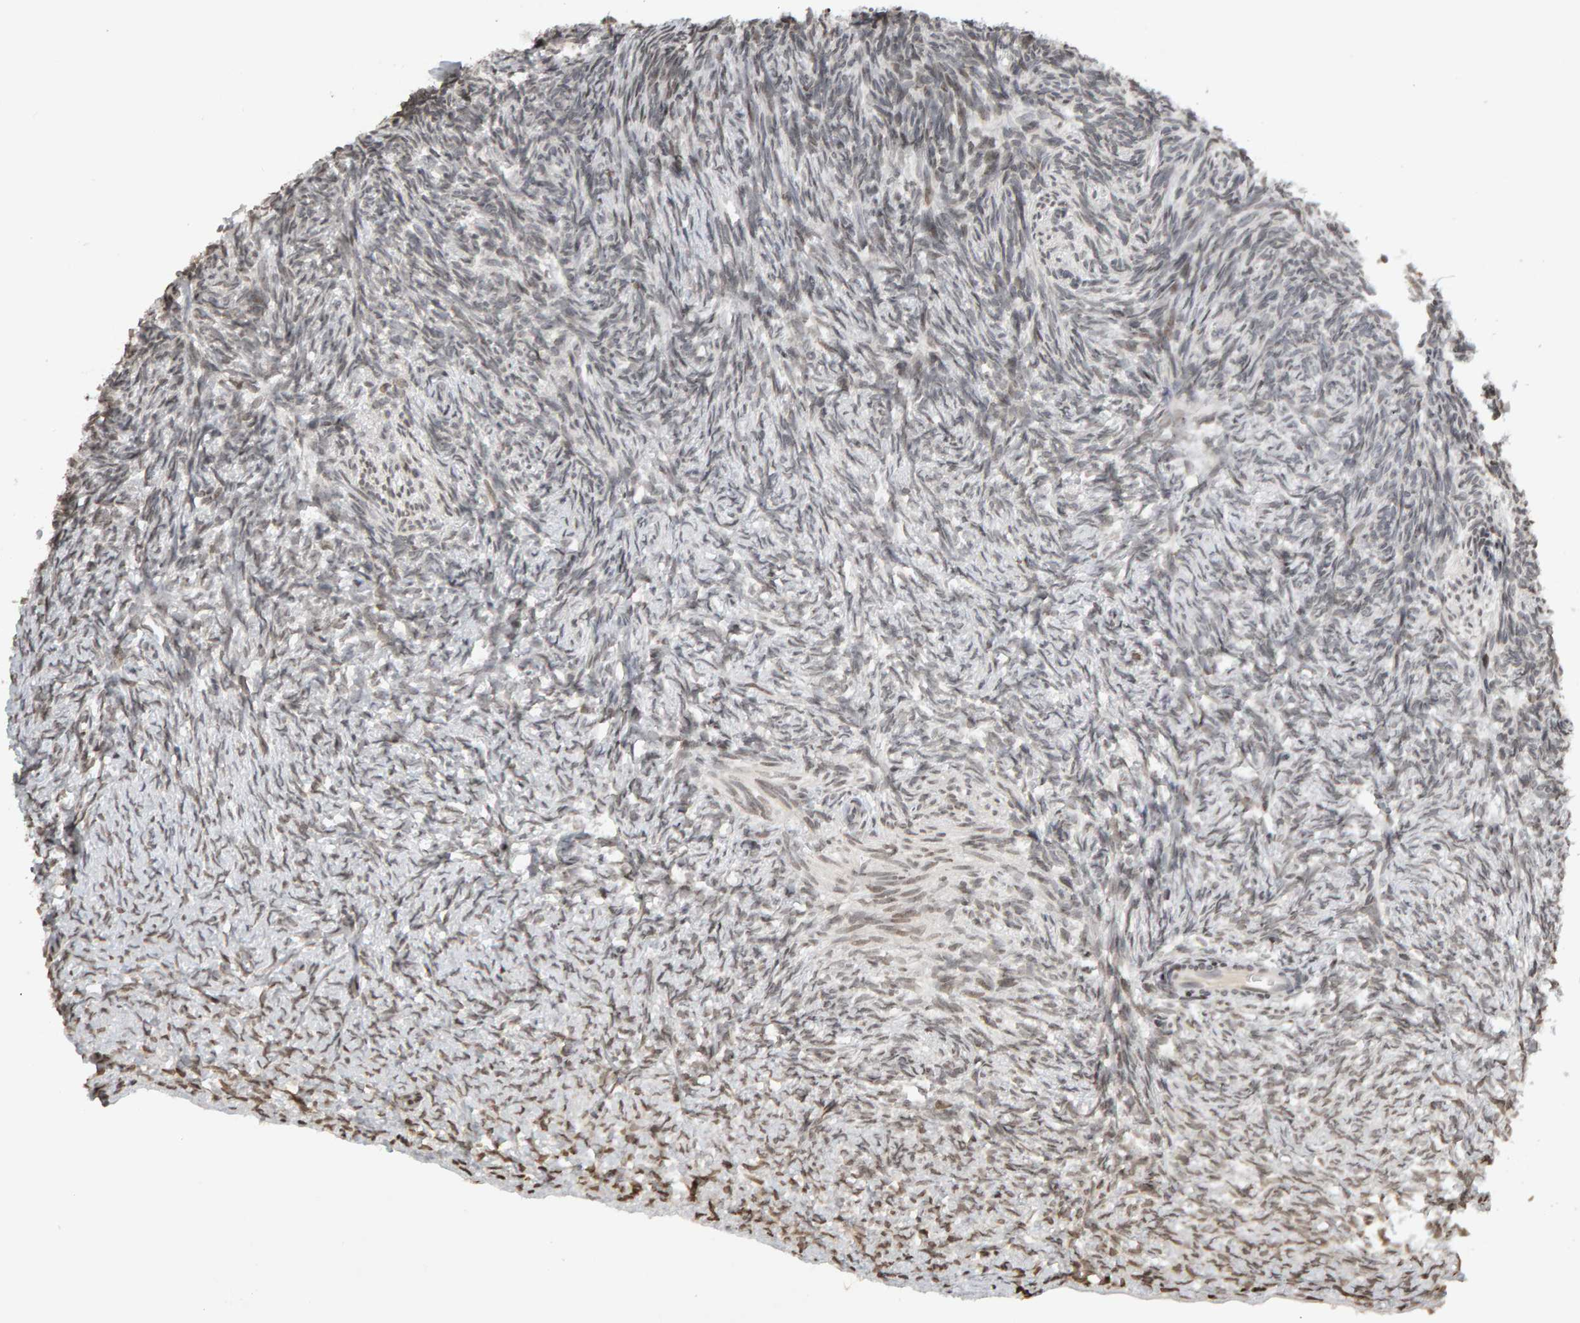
{"staining": {"intensity": "weak", "quantity": "25%-75%", "location": "nuclear"}, "tissue": "ovary", "cell_type": "Ovarian stroma cells", "image_type": "normal", "snomed": [{"axis": "morphology", "description": "Normal tissue, NOS"}, {"axis": "topography", "description": "Ovary"}], "caption": "Ovary stained with DAB immunohistochemistry reveals low levels of weak nuclear staining in approximately 25%-75% of ovarian stroma cells.", "gene": "TRAM1", "patient": {"sex": "female", "age": 34}}